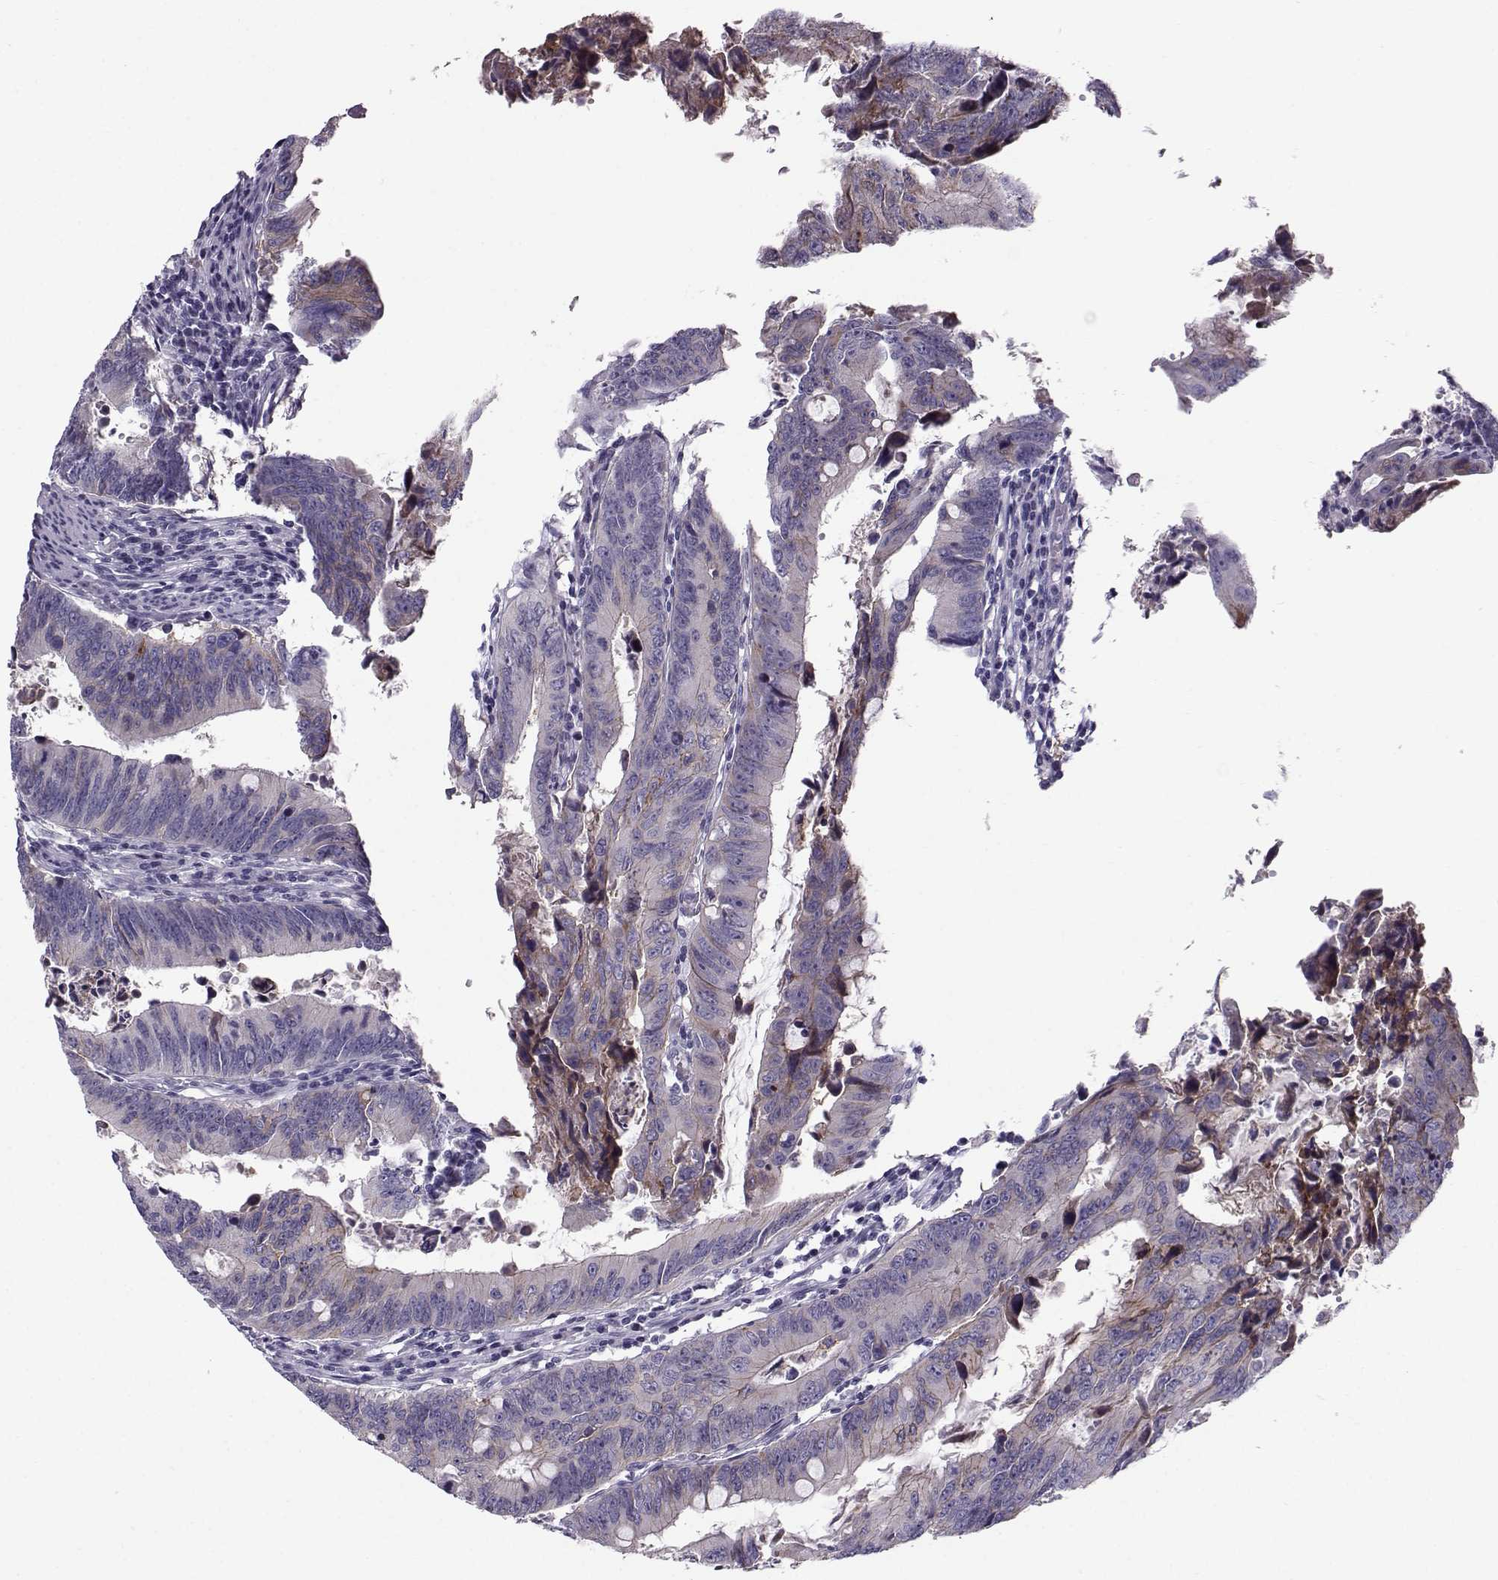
{"staining": {"intensity": "negative", "quantity": "none", "location": "none"}, "tissue": "colorectal cancer", "cell_type": "Tumor cells", "image_type": "cancer", "snomed": [{"axis": "morphology", "description": "Adenocarcinoma, NOS"}, {"axis": "topography", "description": "Colon"}], "caption": "A photomicrograph of colorectal cancer (adenocarcinoma) stained for a protein reveals no brown staining in tumor cells.", "gene": "DMRT3", "patient": {"sex": "female", "age": 87}}